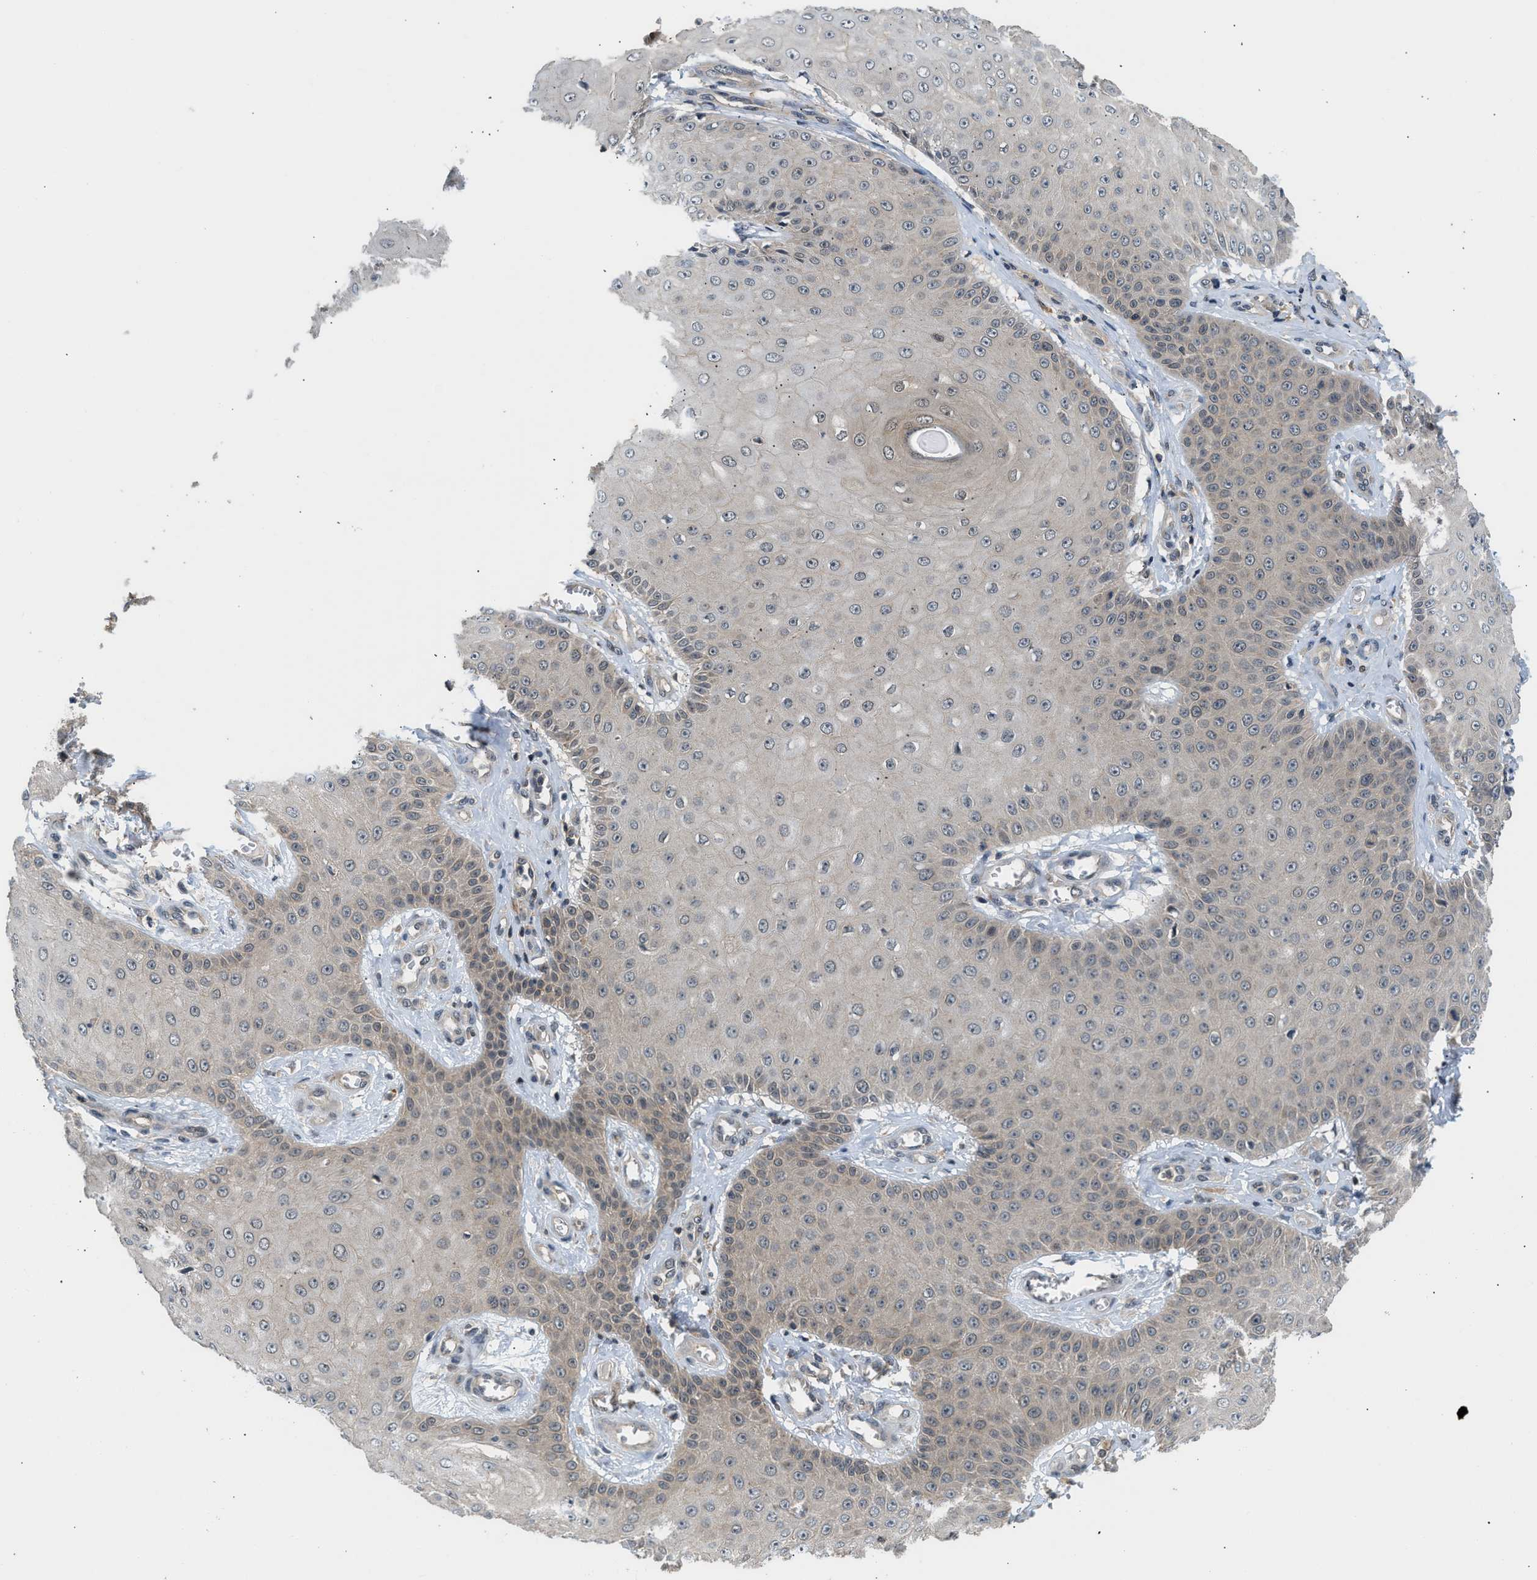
{"staining": {"intensity": "weak", "quantity": "<25%", "location": "cytoplasmic/membranous"}, "tissue": "skin cancer", "cell_type": "Tumor cells", "image_type": "cancer", "snomed": [{"axis": "morphology", "description": "Squamous cell carcinoma, NOS"}, {"axis": "topography", "description": "Skin"}], "caption": "Immunohistochemistry (IHC) image of skin cancer stained for a protein (brown), which reveals no positivity in tumor cells.", "gene": "MTMR1", "patient": {"sex": "male", "age": 74}}